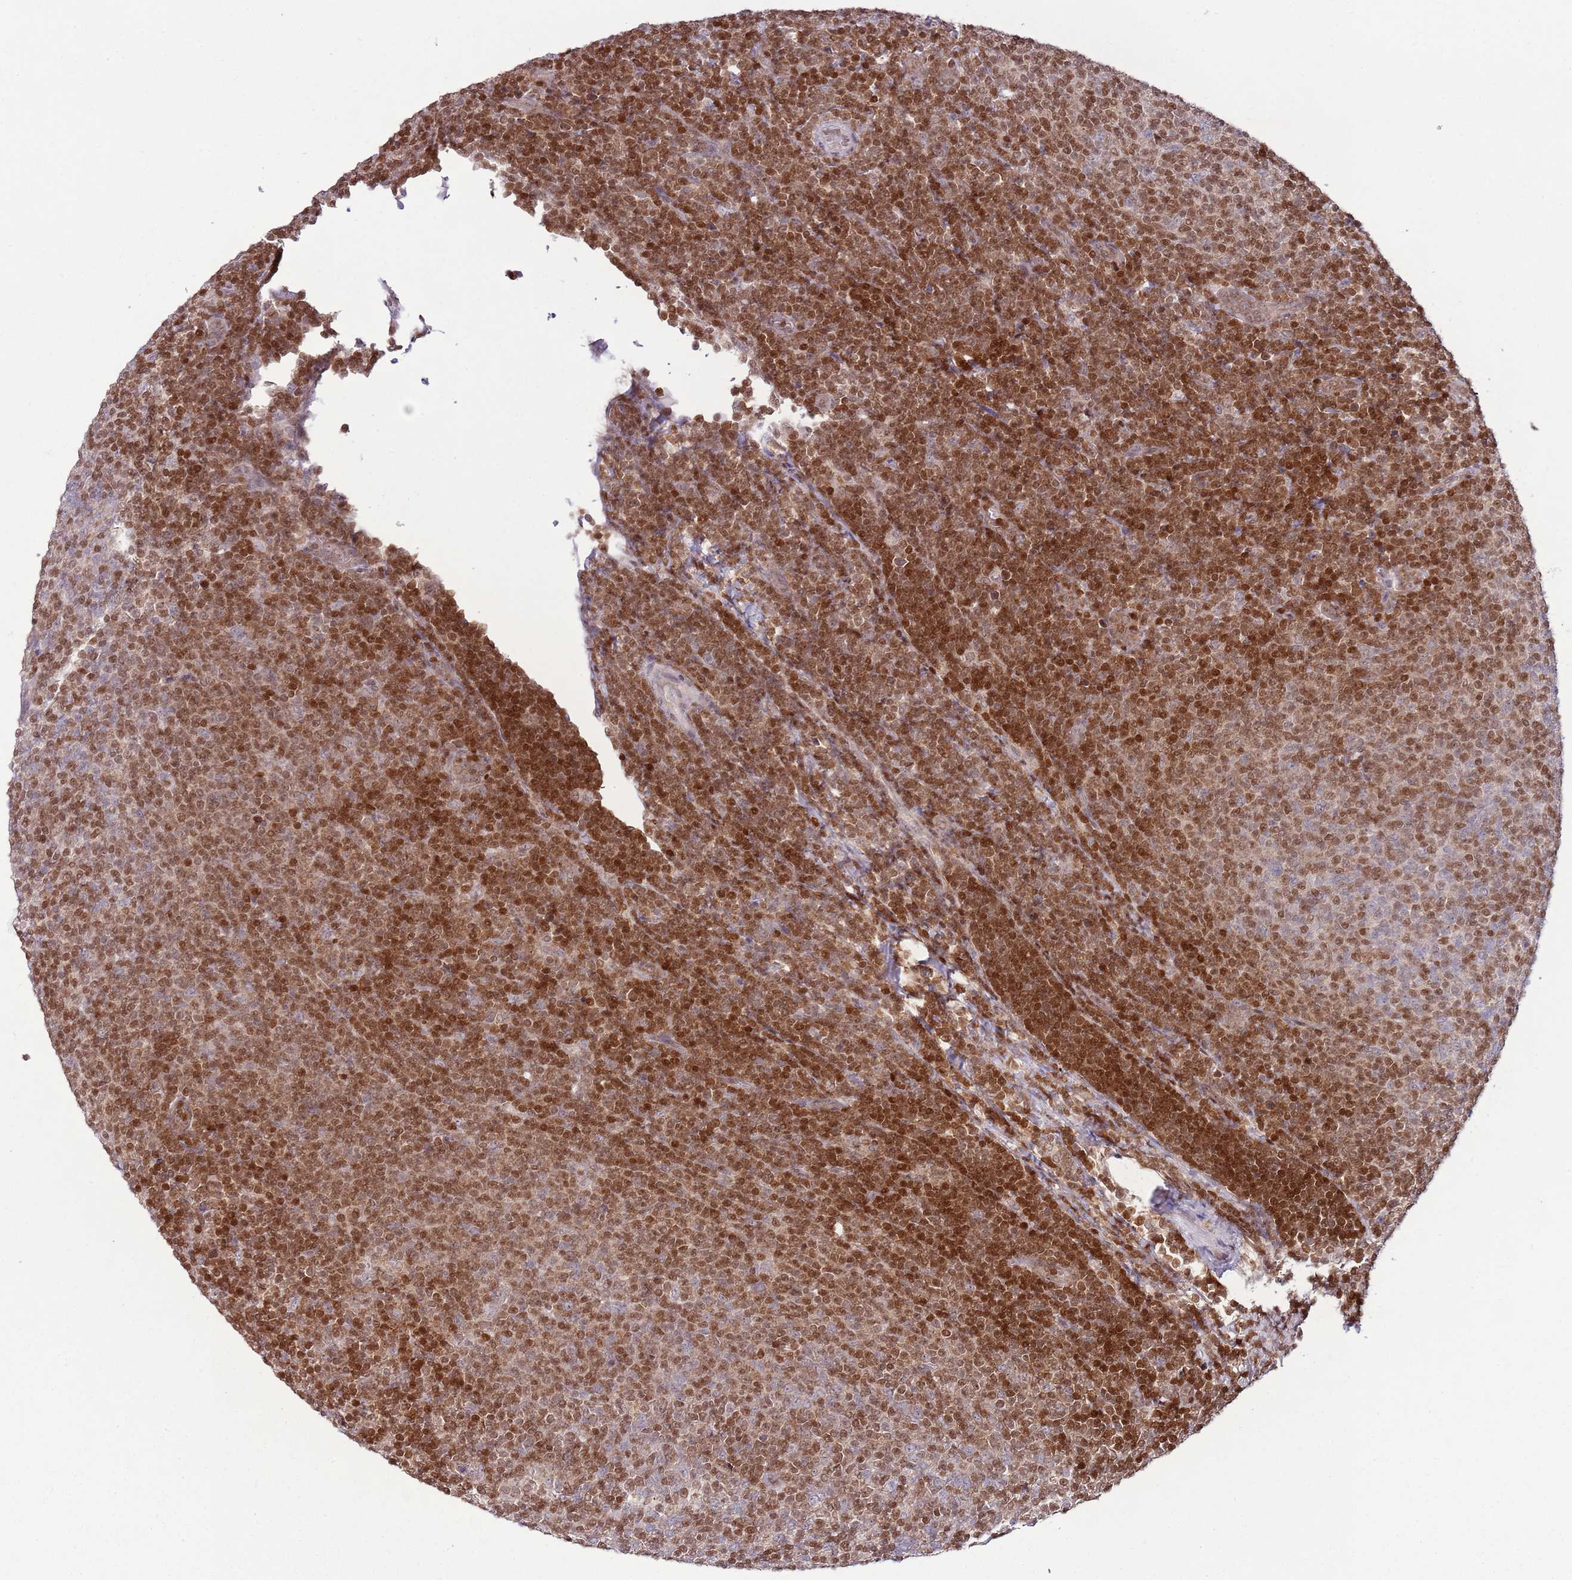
{"staining": {"intensity": "strong", "quantity": "25%-75%", "location": "nuclear"}, "tissue": "lymphoma", "cell_type": "Tumor cells", "image_type": "cancer", "snomed": [{"axis": "morphology", "description": "Malignant lymphoma, non-Hodgkin's type, Low grade"}, {"axis": "topography", "description": "Lymph node"}], "caption": "IHC image of low-grade malignant lymphoma, non-Hodgkin's type stained for a protein (brown), which shows high levels of strong nuclear expression in approximately 25%-75% of tumor cells.", "gene": "SELENOH", "patient": {"sex": "male", "age": 66}}